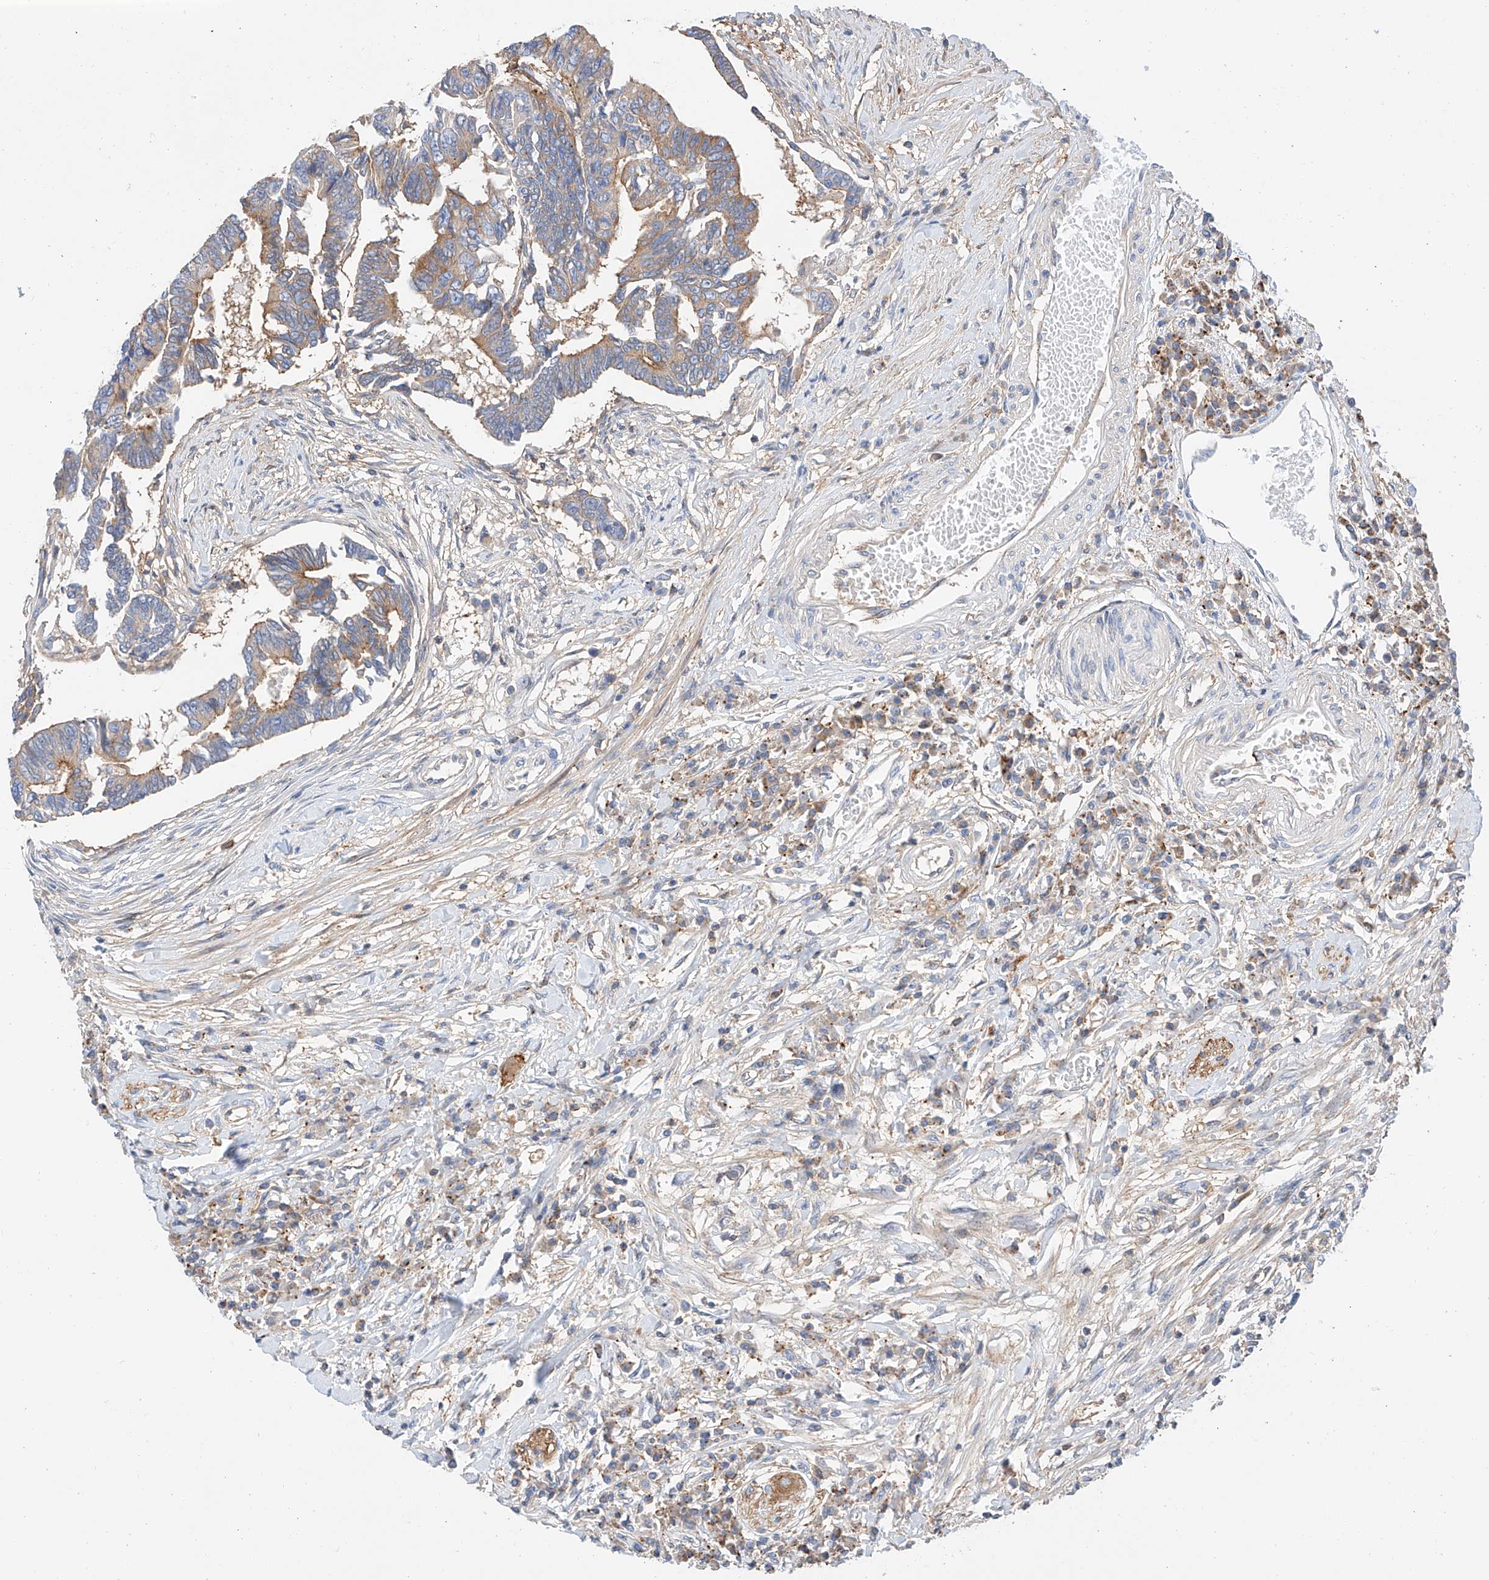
{"staining": {"intensity": "moderate", "quantity": "25%-75%", "location": "cytoplasmic/membranous"}, "tissue": "colorectal cancer", "cell_type": "Tumor cells", "image_type": "cancer", "snomed": [{"axis": "morphology", "description": "Adenocarcinoma, NOS"}, {"axis": "topography", "description": "Rectum"}], "caption": "A medium amount of moderate cytoplasmic/membranous positivity is present in about 25%-75% of tumor cells in adenocarcinoma (colorectal) tissue. The protein is stained brown, and the nuclei are stained in blue (DAB (3,3'-diaminobenzidine) IHC with brightfield microscopy, high magnification).", "gene": "HAUS4", "patient": {"sex": "female", "age": 65}}